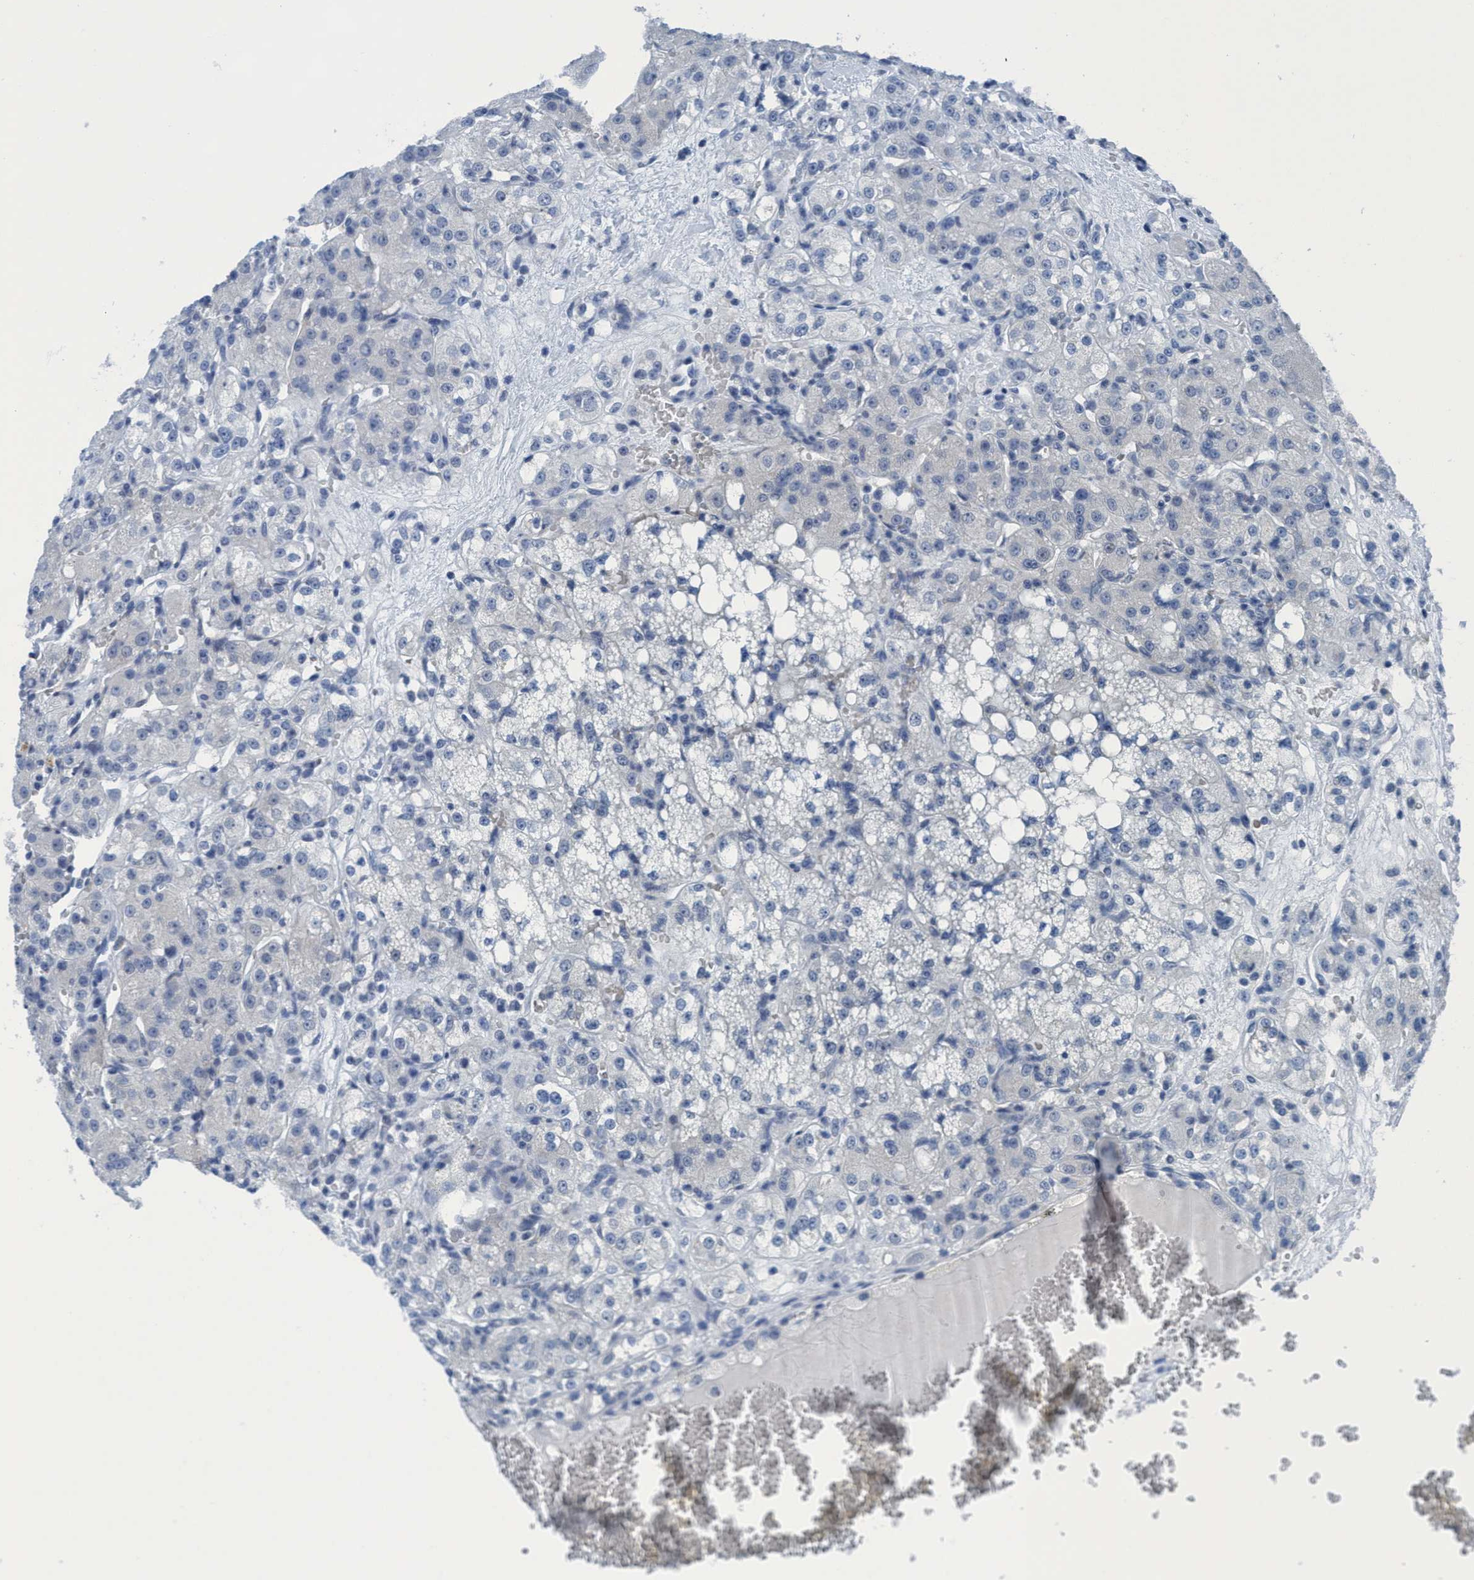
{"staining": {"intensity": "negative", "quantity": "none", "location": "none"}, "tissue": "renal cancer", "cell_type": "Tumor cells", "image_type": "cancer", "snomed": [{"axis": "morphology", "description": "Normal tissue, NOS"}, {"axis": "morphology", "description": "Adenocarcinoma, NOS"}, {"axis": "topography", "description": "Kidney"}], "caption": "IHC micrograph of human renal cancer (adenocarcinoma) stained for a protein (brown), which displays no expression in tumor cells.", "gene": "DNAI1", "patient": {"sex": "male", "age": 61}}